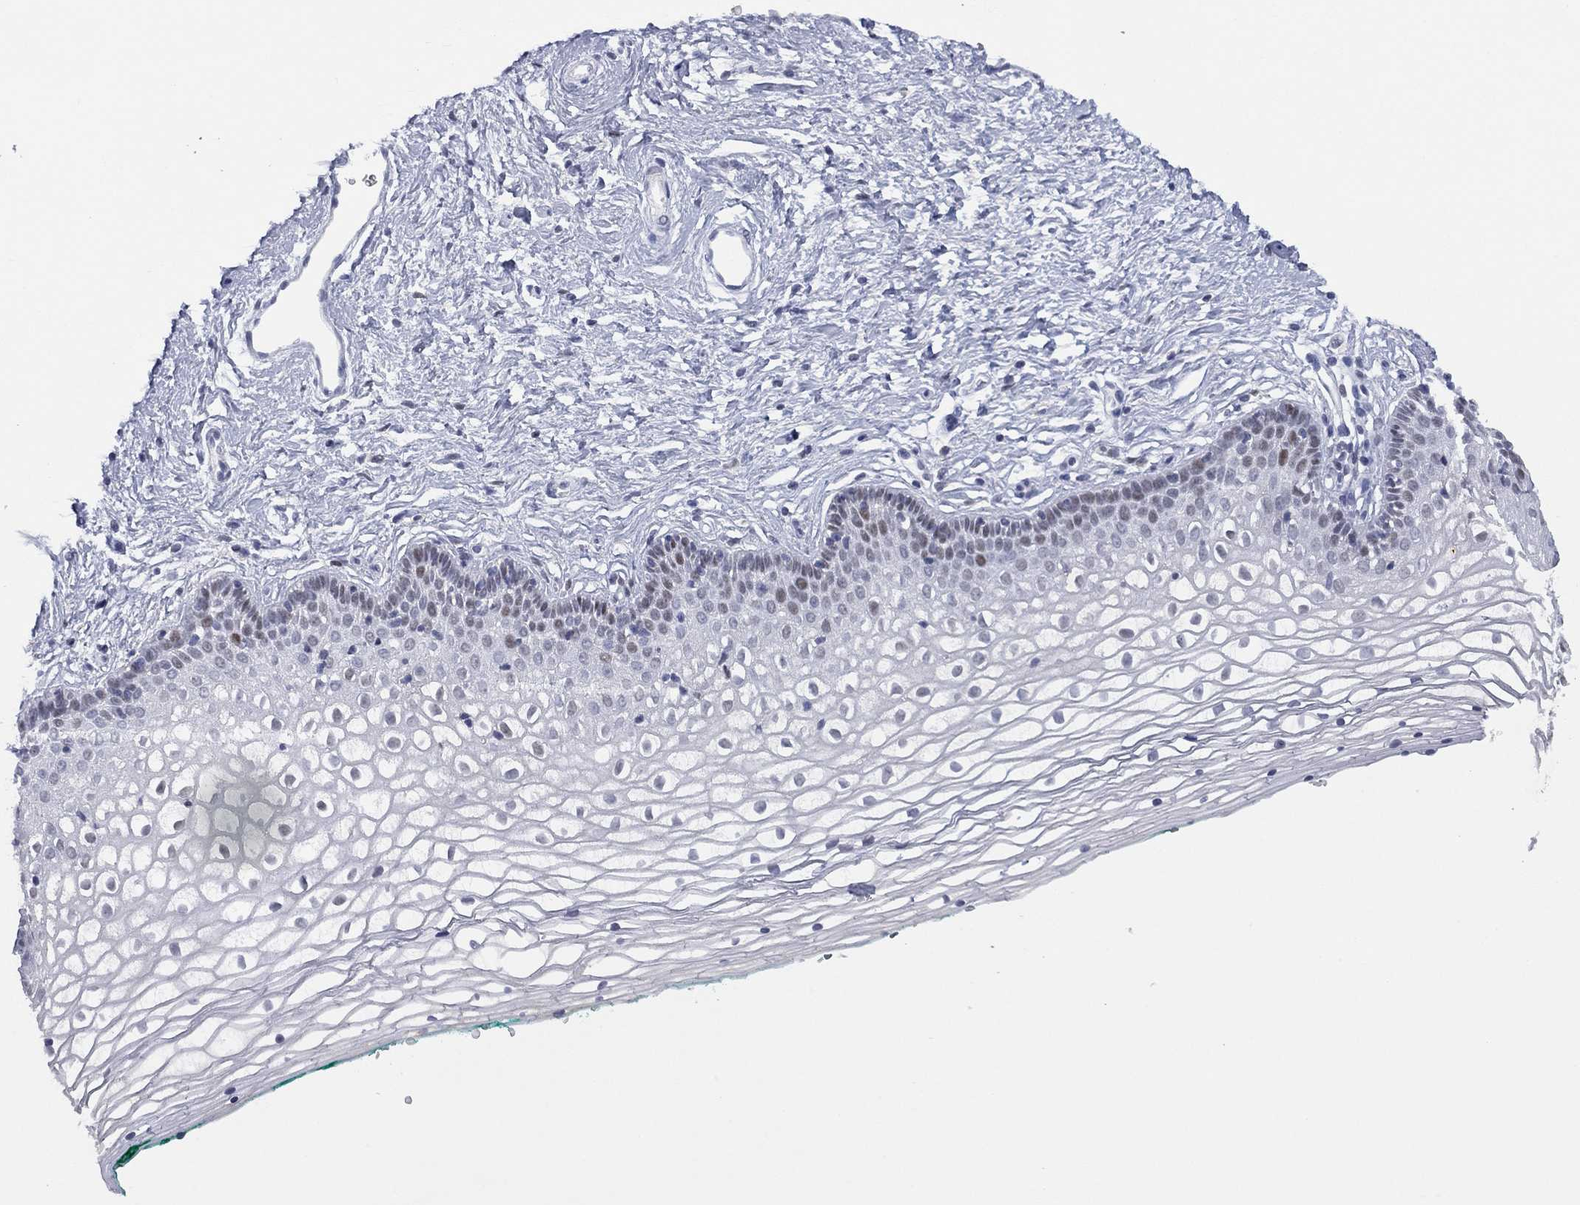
{"staining": {"intensity": "negative", "quantity": "none", "location": "none"}, "tissue": "vagina", "cell_type": "Squamous epithelial cells", "image_type": "normal", "snomed": [{"axis": "morphology", "description": "Normal tissue, NOS"}, {"axis": "topography", "description": "Vagina"}], "caption": "The image reveals no significant expression in squamous epithelial cells of vagina.", "gene": "ZNF711", "patient": {"sex": "female", "age": 36}}